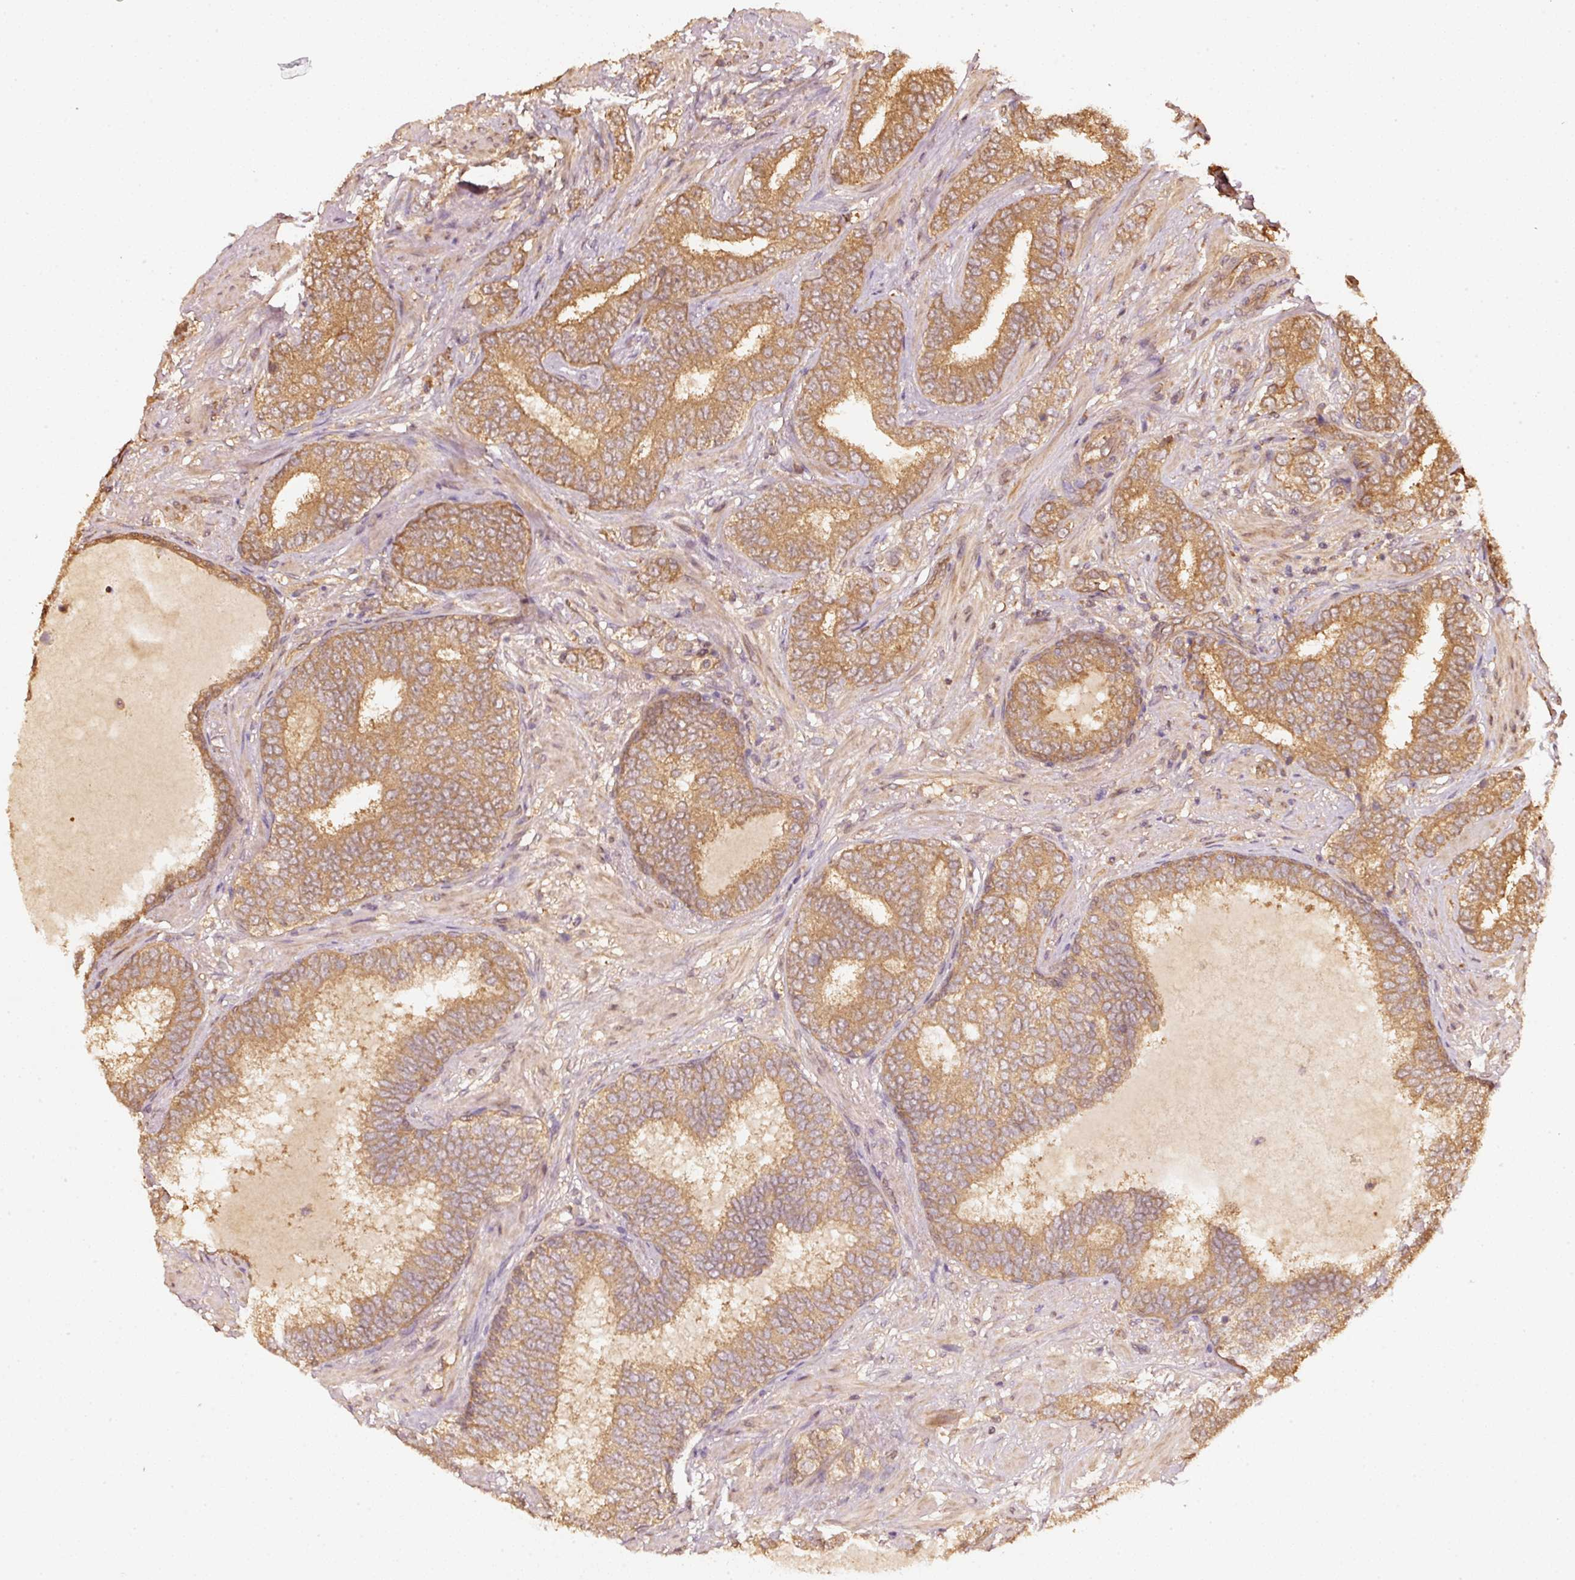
{"staining": {"intensity": "moderate", "quantity": ">75%", "location": "cytoplasmic/membranous"}, "tissue": "prostate cancer", "cell_type": "Tumor cells", "image_type": "cancer", "snomed": [{"axis": "morphology", "description": "Adenocarcinoma, High grade"}, {"axis": "topography", "description": "Prostate"}], "caption": "Protein analysis of prostate cancer (adenocarcinoma (high-grade)) tissue exhibits moderate cytoplasmic/membranous staining in about >75% of tumor cells.", "gene": "STAU1", "patient": {"sex": "male", "age": 72}}